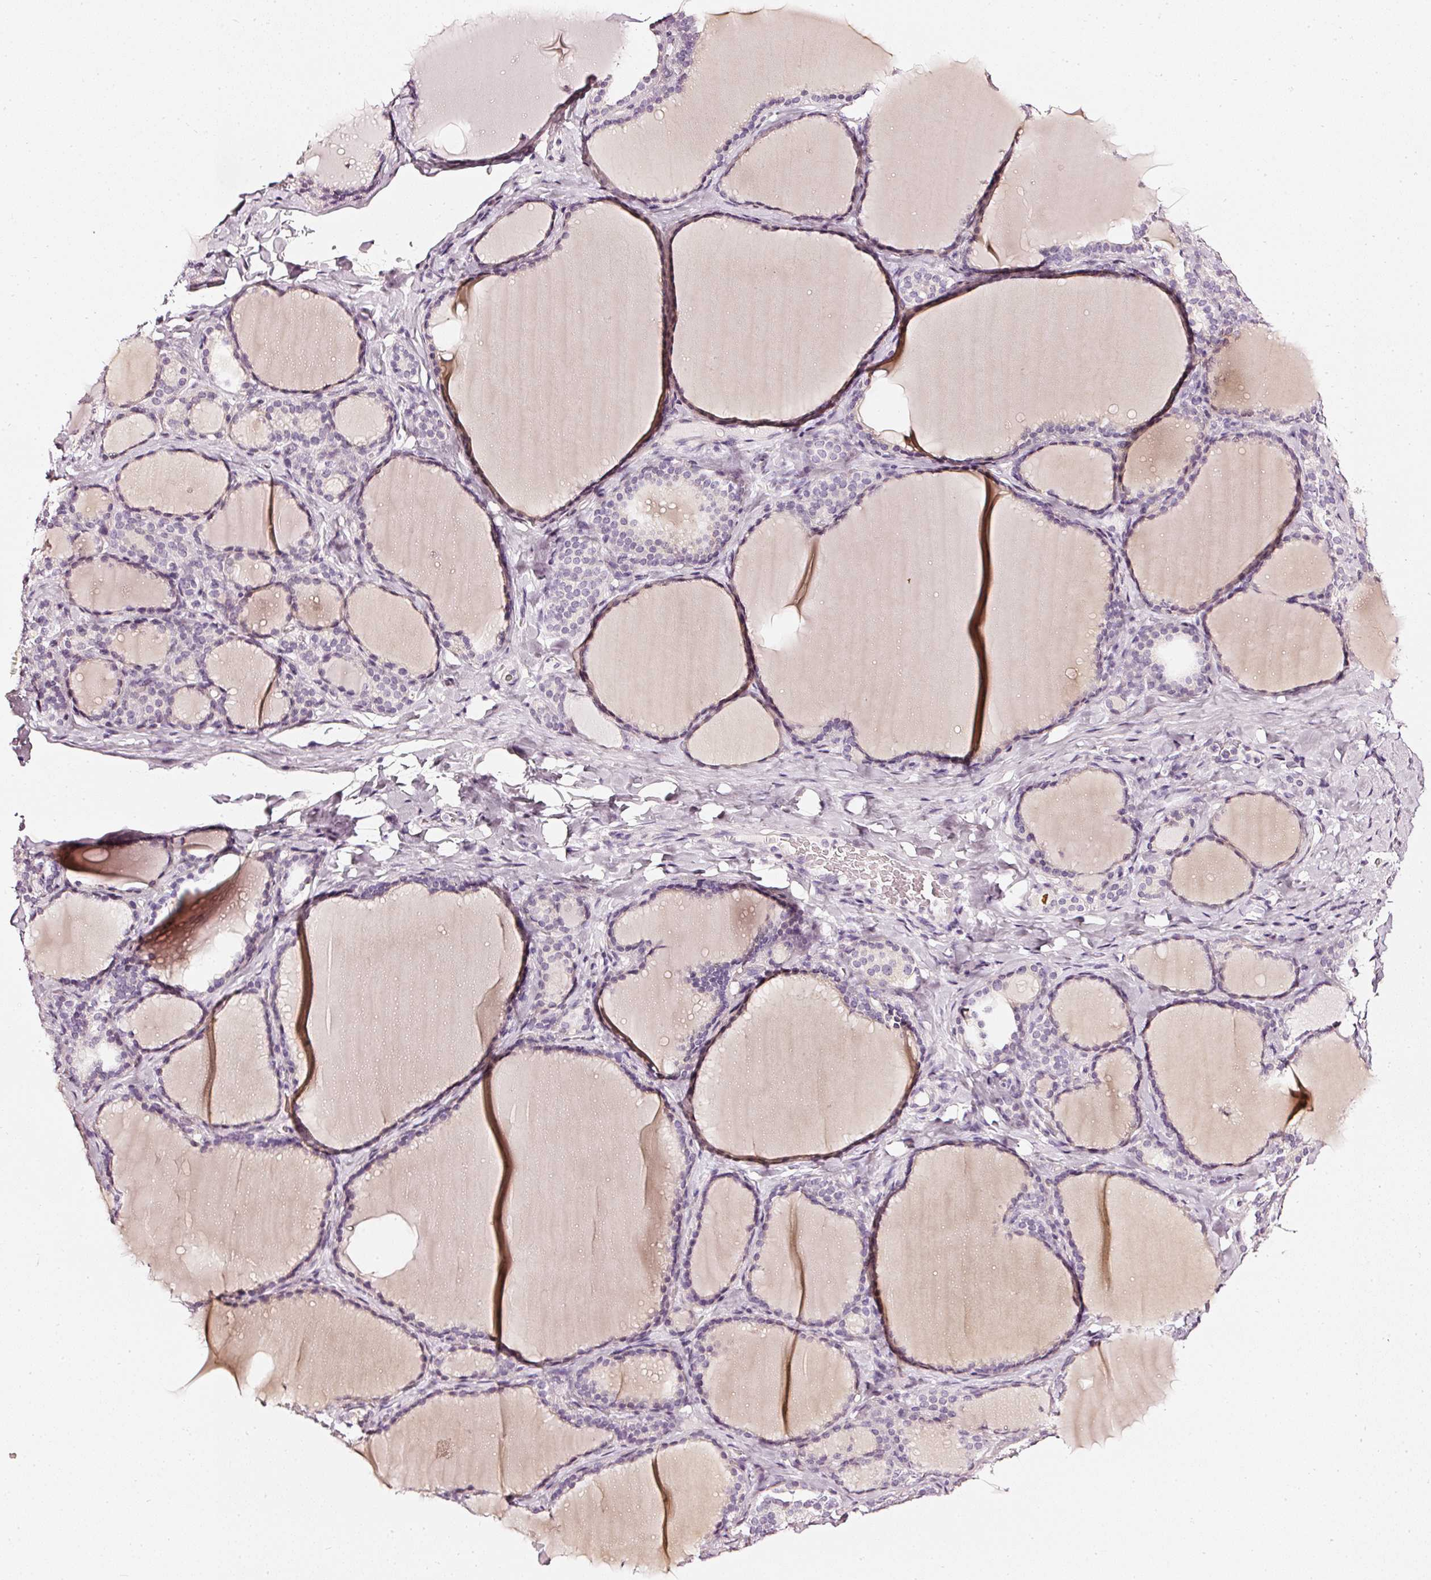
{"staining": {"intensity": "negative", "quantity": "none", "location": "none"}, "tissue": "thyroid gland", "cell_type": "Glandular cells", "image_type": "normal", "snomed": [{"axis": "morphology", "description": "Normal tissue, NOS"}, {"axis": "topography", "description": "Thyroid gland"}], "caption": "High magnification brightfield microscopy of unremarkable thyroid gland stained with DAB (brown) and counterstained with hematoxylin (blue): glandular cells show no significant expression.", "gene": "CNP", "patient": {"sex": "female", "age": 31}}